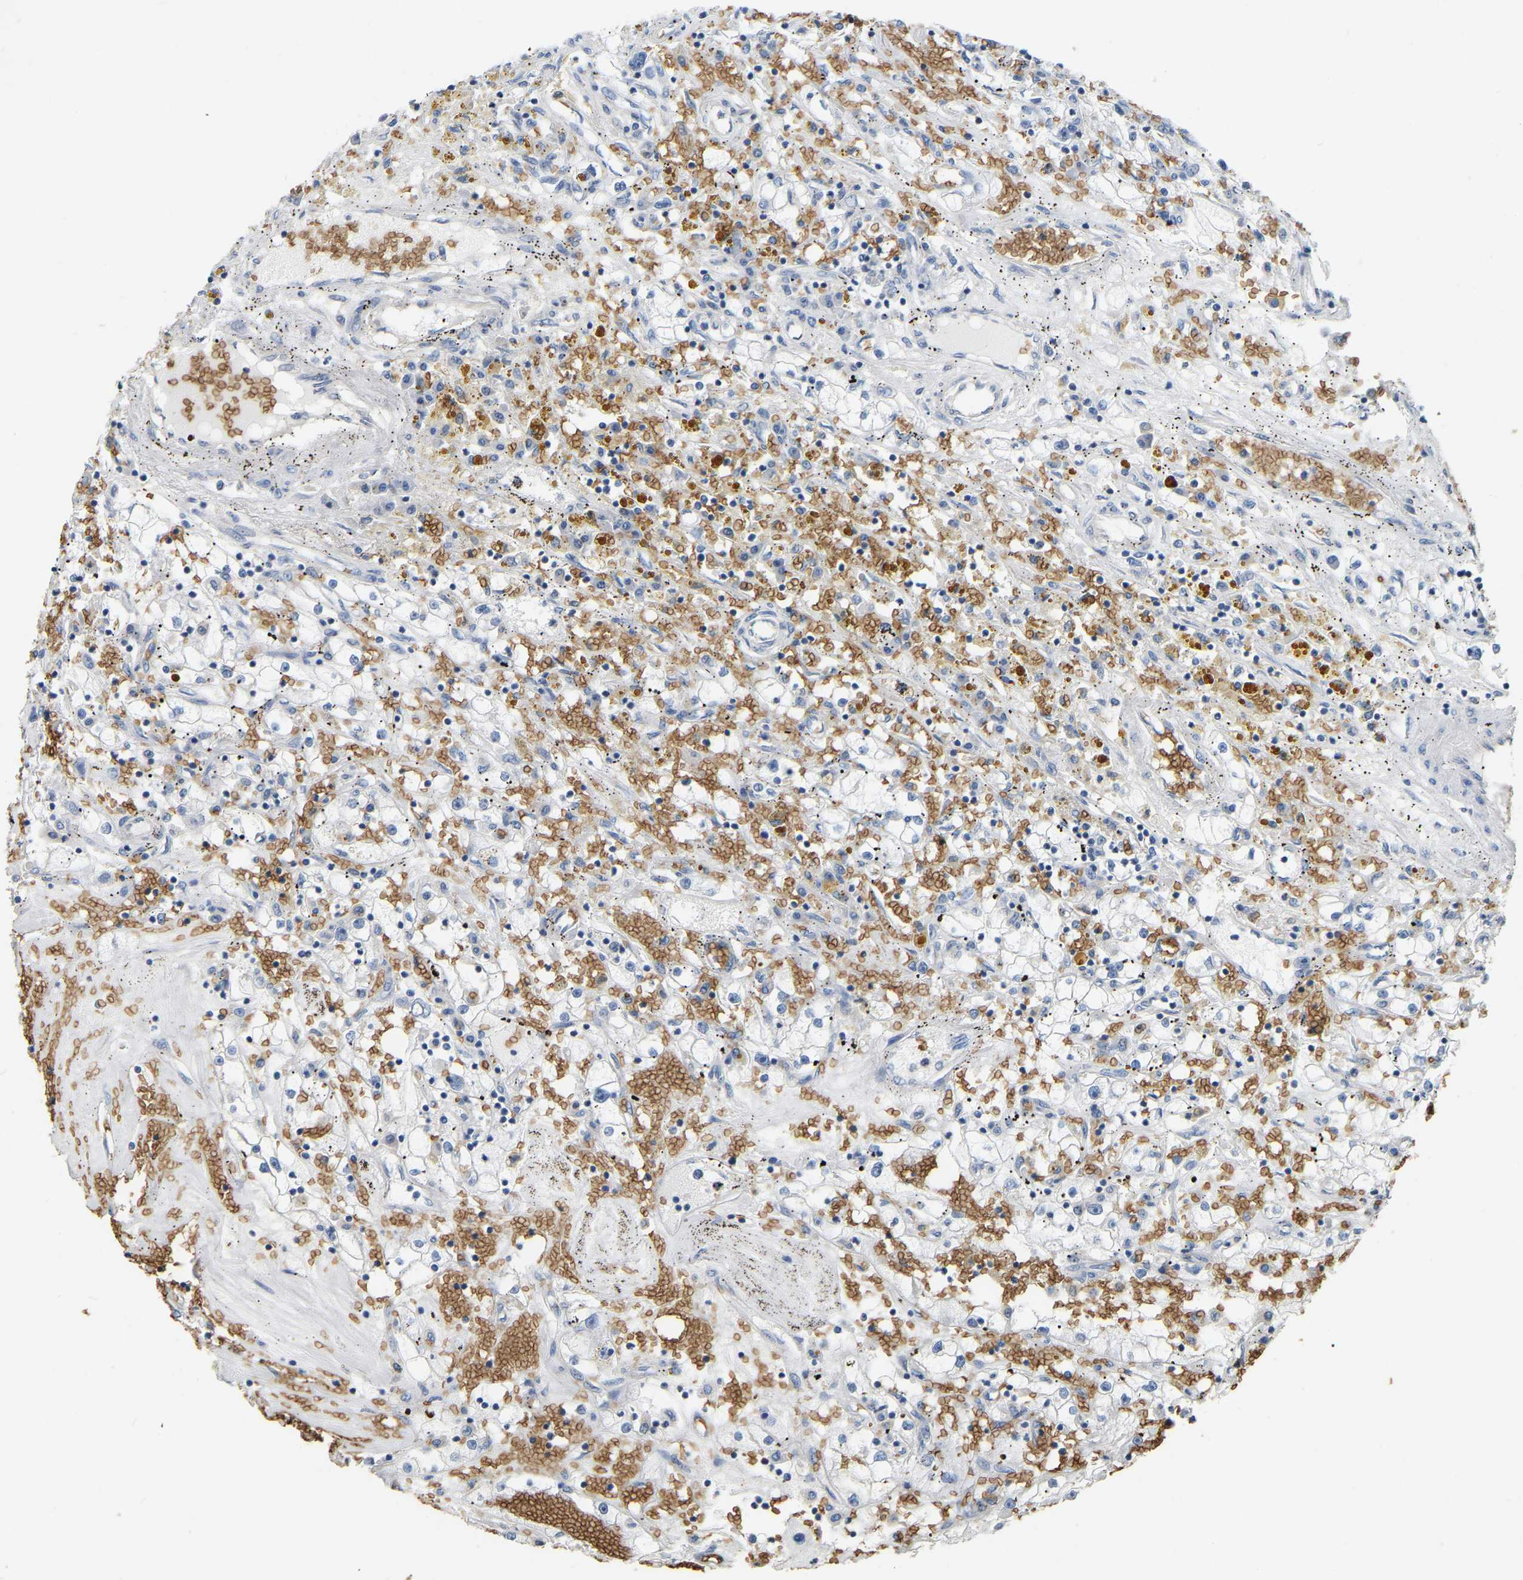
{"staining": {"intensity": "negative", "quantity": "none", "location": "none"}, "tissue": "renal cancer", "cell_type": "Tumor cells", "image_type": "cancer", "snomed": [{"axis": "morphology", "description": "Adenocarcinoma, NOS"}, {"axis": "topography", "description": "Kidney"}], "caption": "Immunohistochemical staining of renal cancer exhibits no significant staining in tumor cells.", "gene": "CFAP298", "patient": {"sex": "male", "age": 56}}